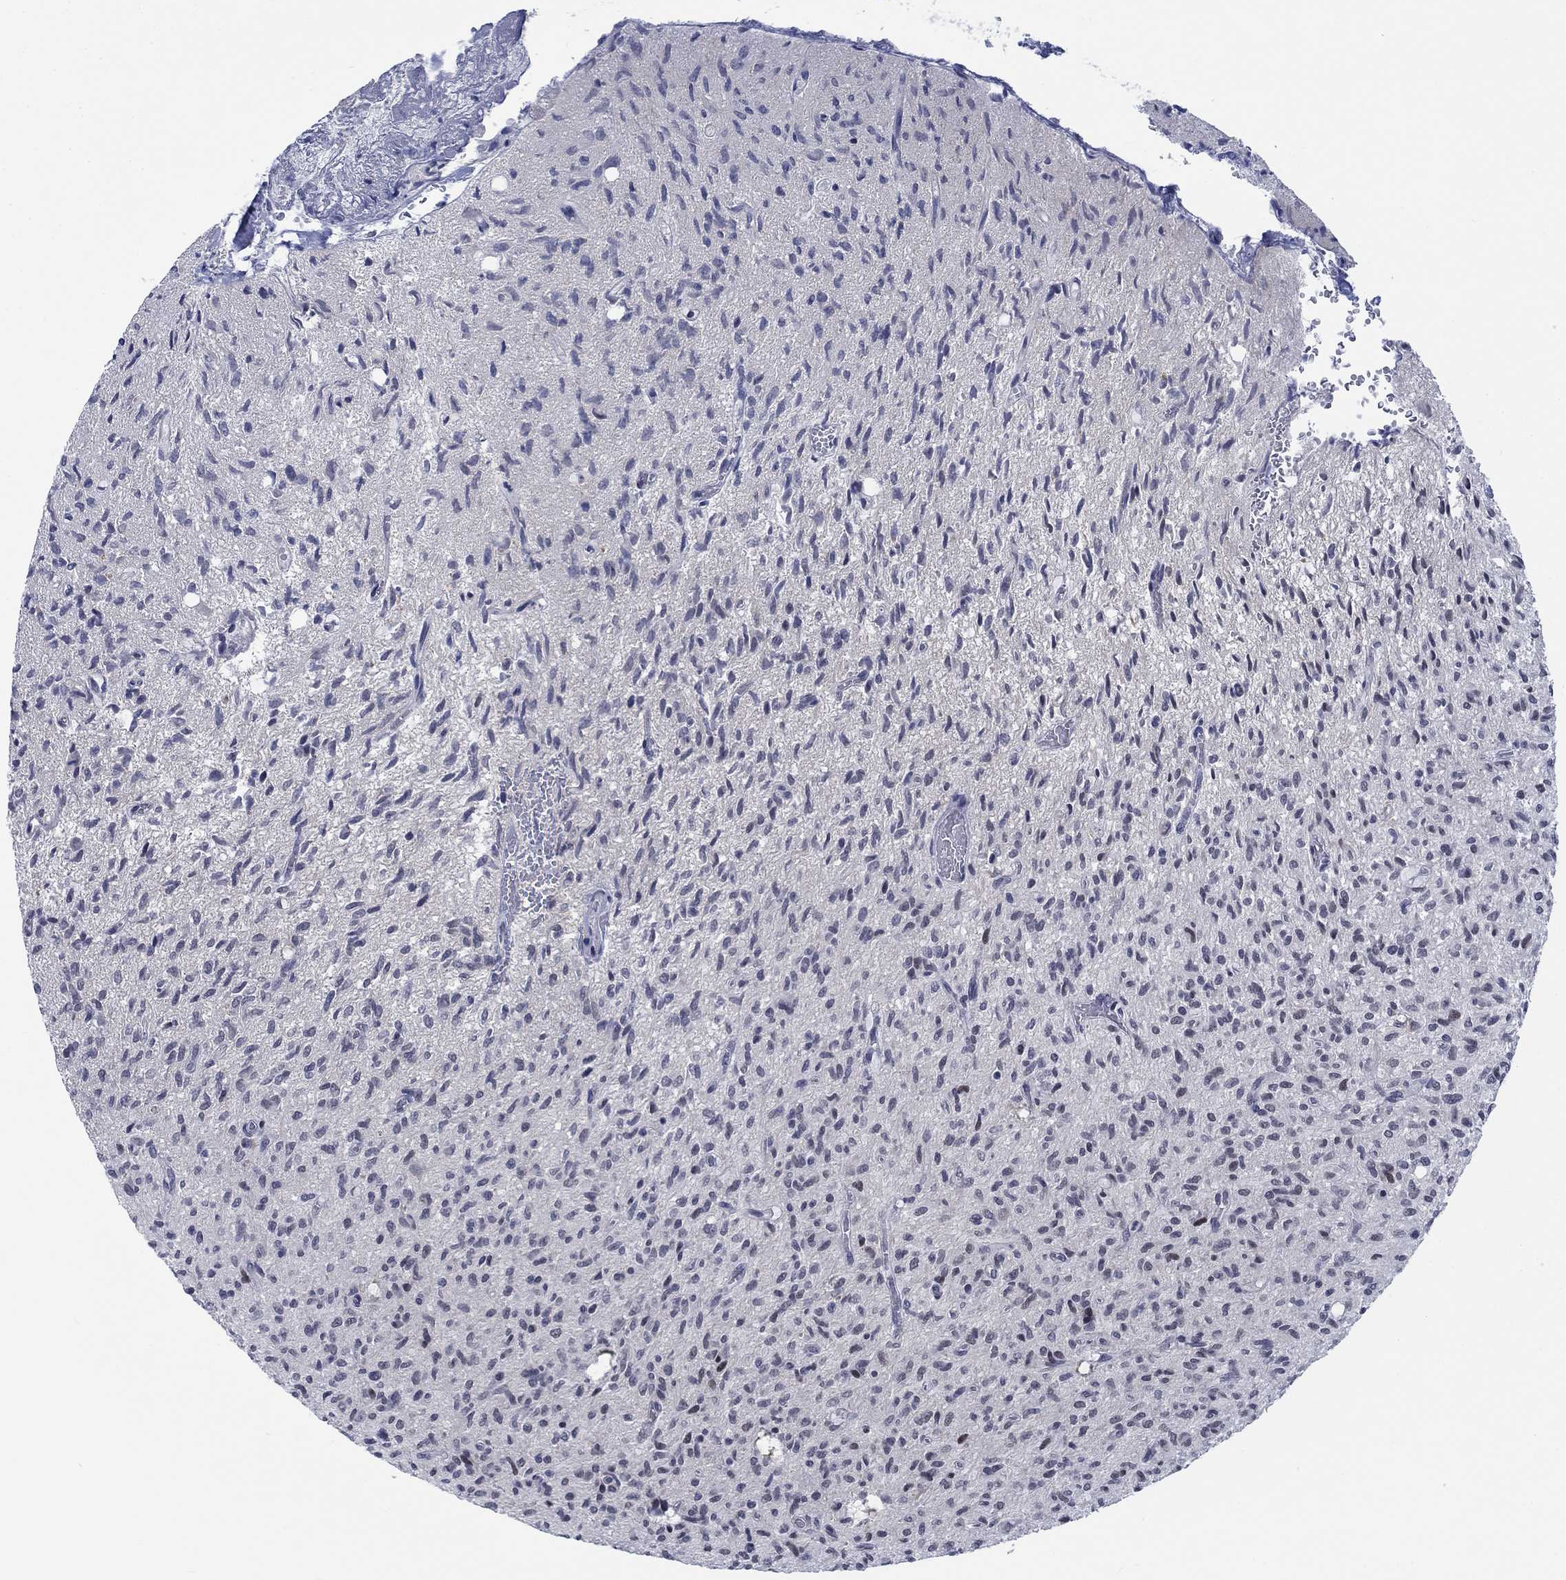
{"staining": {"intensity": "negative", "quantity": "none", "location": "none"}, "tissue": "glioma", "cell_type": "Tumor cells", "image_type": "cancer", "snomed": [{"axis": "morphology", "description": "Glioma, malignant, High grade"}, {"axis": "topography", "description": "Brain"}], "caption": "Tumor cells show no significant positivity in glioma.", "gene": "NEU3", "patient": {"sex": "male", "age": 64}}